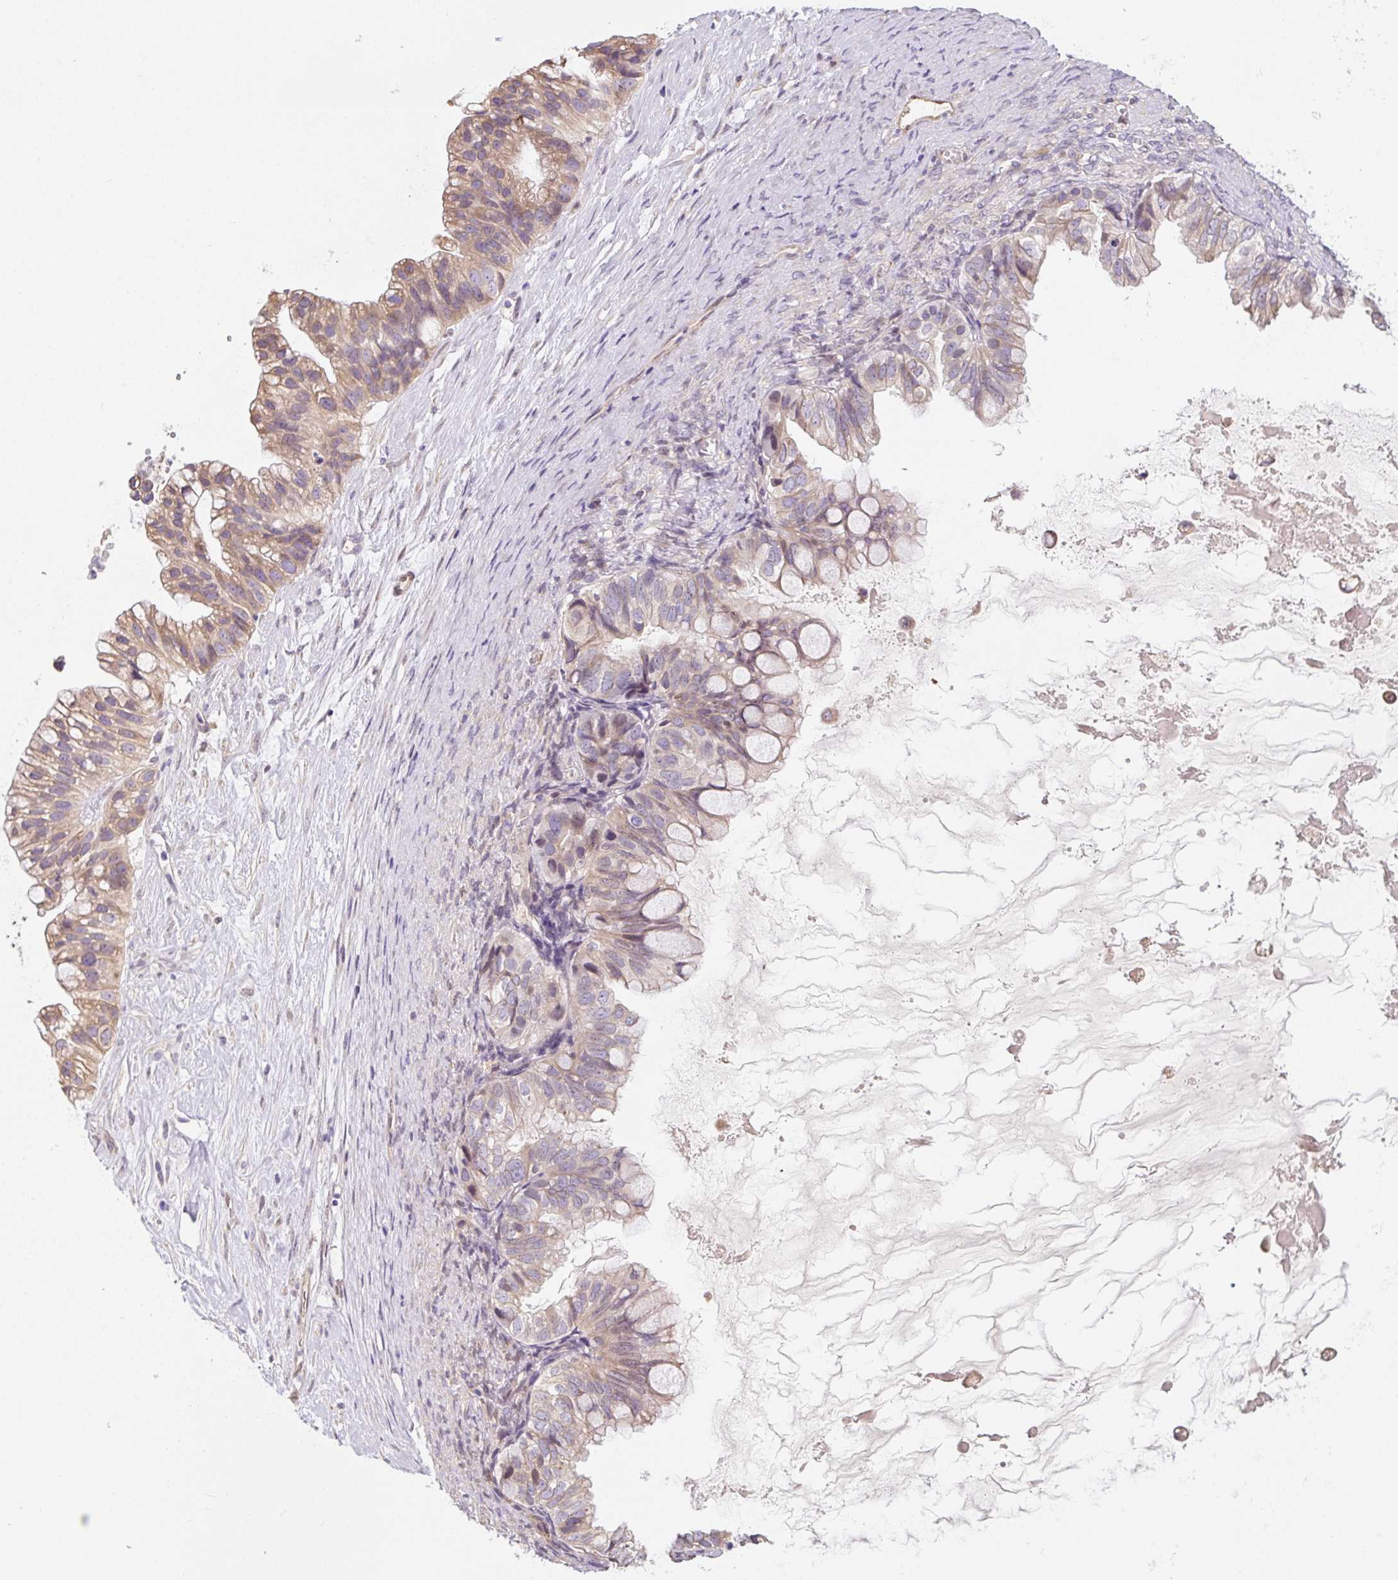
{"staining": {"intensity": "moderate", "quantity": "<25%", "location": "cytoplasmic/membranous"}, "tissue": "ovarian cancer", "cell_type": "Tumor cells", "image_type": "cancer", "snomed": [{"axis": "morphology", "description": "Cystadenocarcinoma, mucinous, NOS"}, {"axis": "topography", "description": "Ovary"}], "caption": "IHC (DAB (3,3'-diaminobenzidine)) staining of human mucinous cystadenocarcinoma (ovarian) displays moderate cytoplasmic/membranous protein positivity in approximately <25% of tumor cells.", "gene": "ASRGL1", "patient": {"sex": "female", "age": 80}}